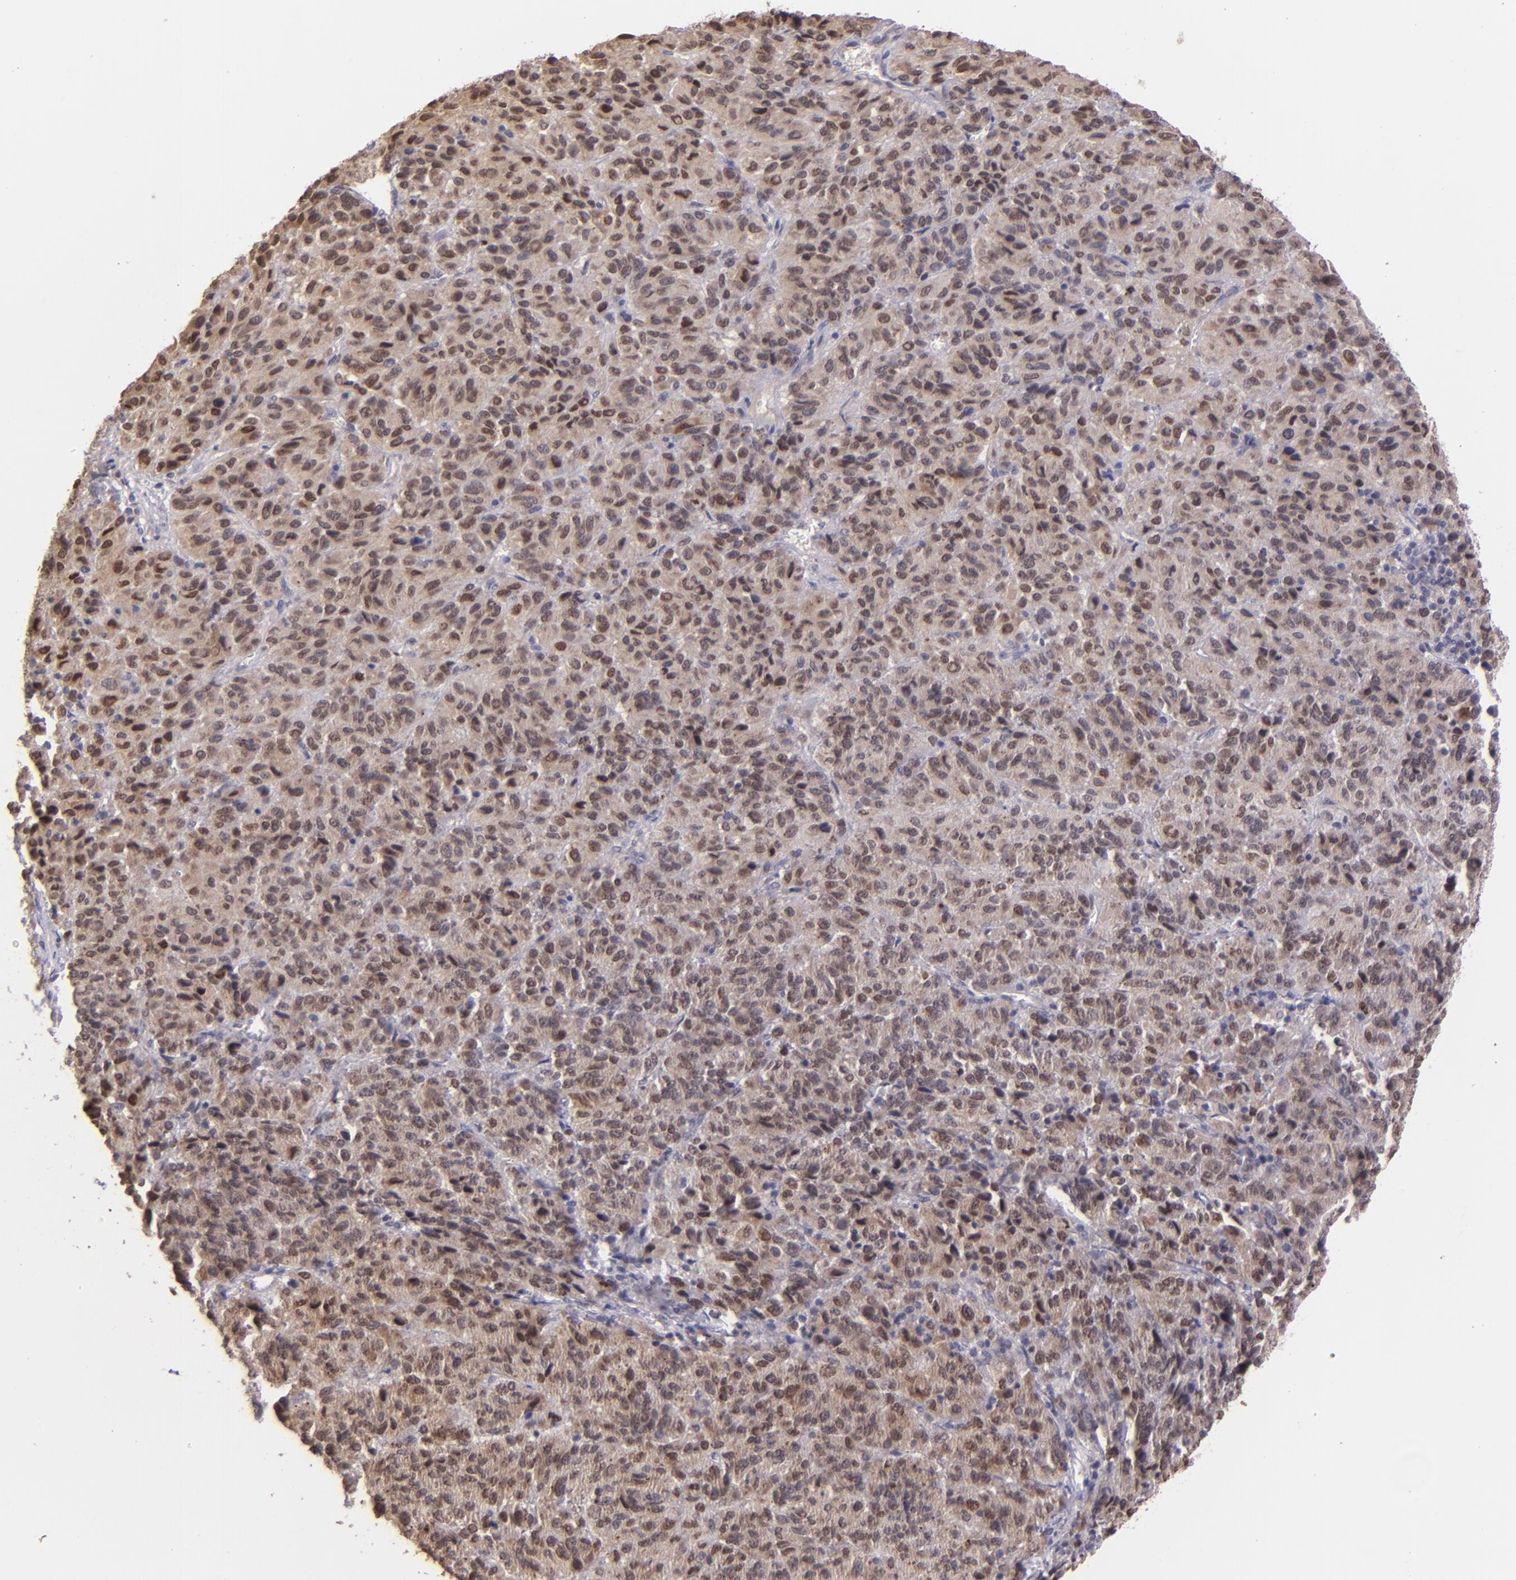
{"staining": {"intensity": "moderate", "quantity": ">75%", "location": "cytoplasmic/membranous,nuclear"}, "tissue": "melanoma", "cell_type": "Tumor cells", "image_type": "cancer", "snomed": [{"axis": "morphology", "description": "Malignant melanoma, Metastatic site"}, {"axis": "topography", "description": "Lung"}], "caption": "Protein staining of melanoma tissue demonstrates moderate cytoplasmic/membranous and nuclear staining in about >75% of tumor cells.", "gene": "NUP62CL", "patient": {"sex": "male", "age": 64}}